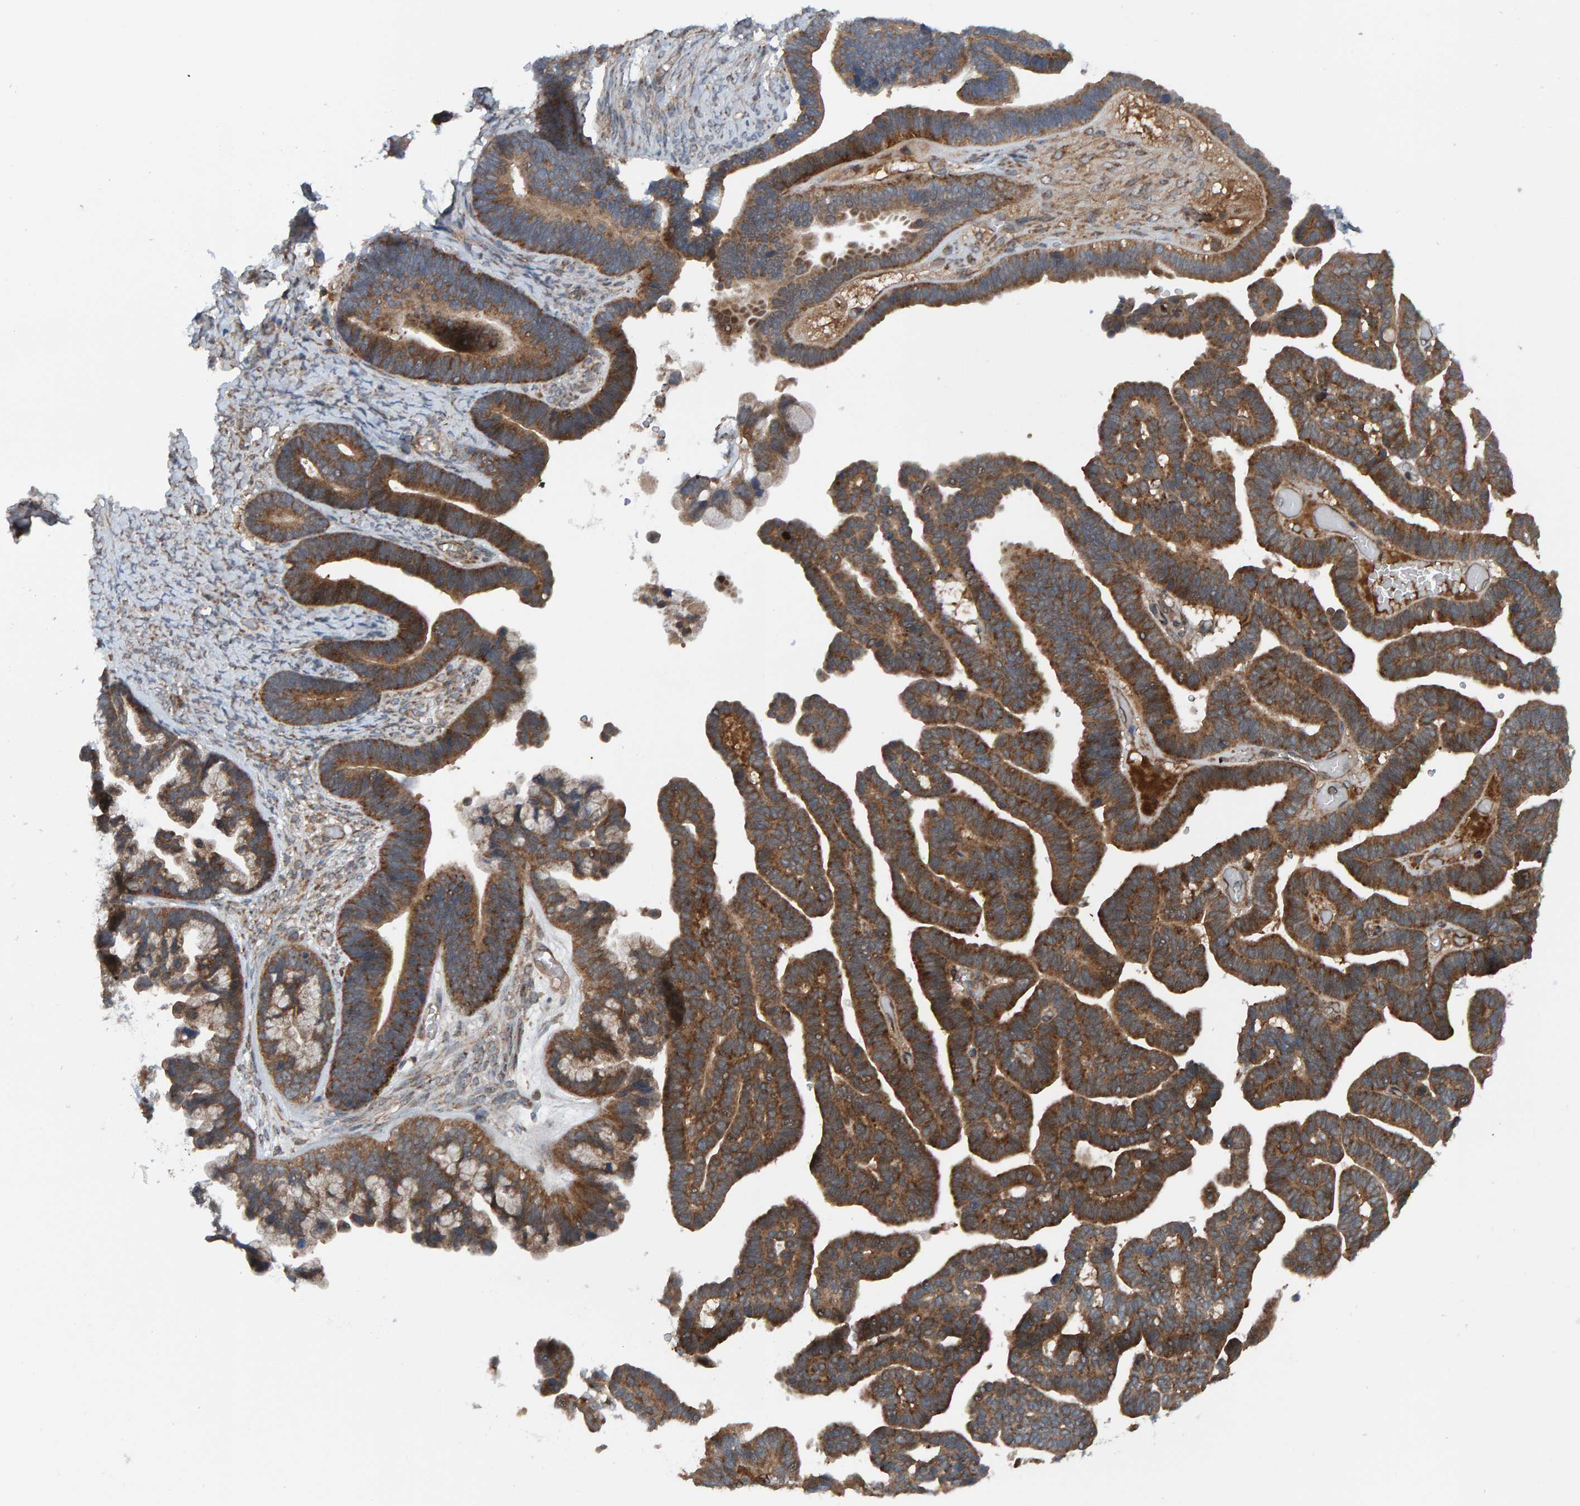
{"staining": {"intensity": "moderate", "quantity": ">75%", "location": "cytoplasmic/membranous"}, "tissue": "ovarian cancer", "cell_type": "Tumor cells", "image_type": "cancer", "snomed": [{"axis": "morphology", "description": "Cystadenocarcinoma, serous, NOS"}, {"axis": "topography", "description": "Ovary"}], "caption": "This is a micrograph of IHC staining of ovarian cancer, which shows moderate positivity in the cytoplasmic/membranous of tumor cells.", "gene": "CUEDC1", "patient": {"sex": "female", "age": 56}}